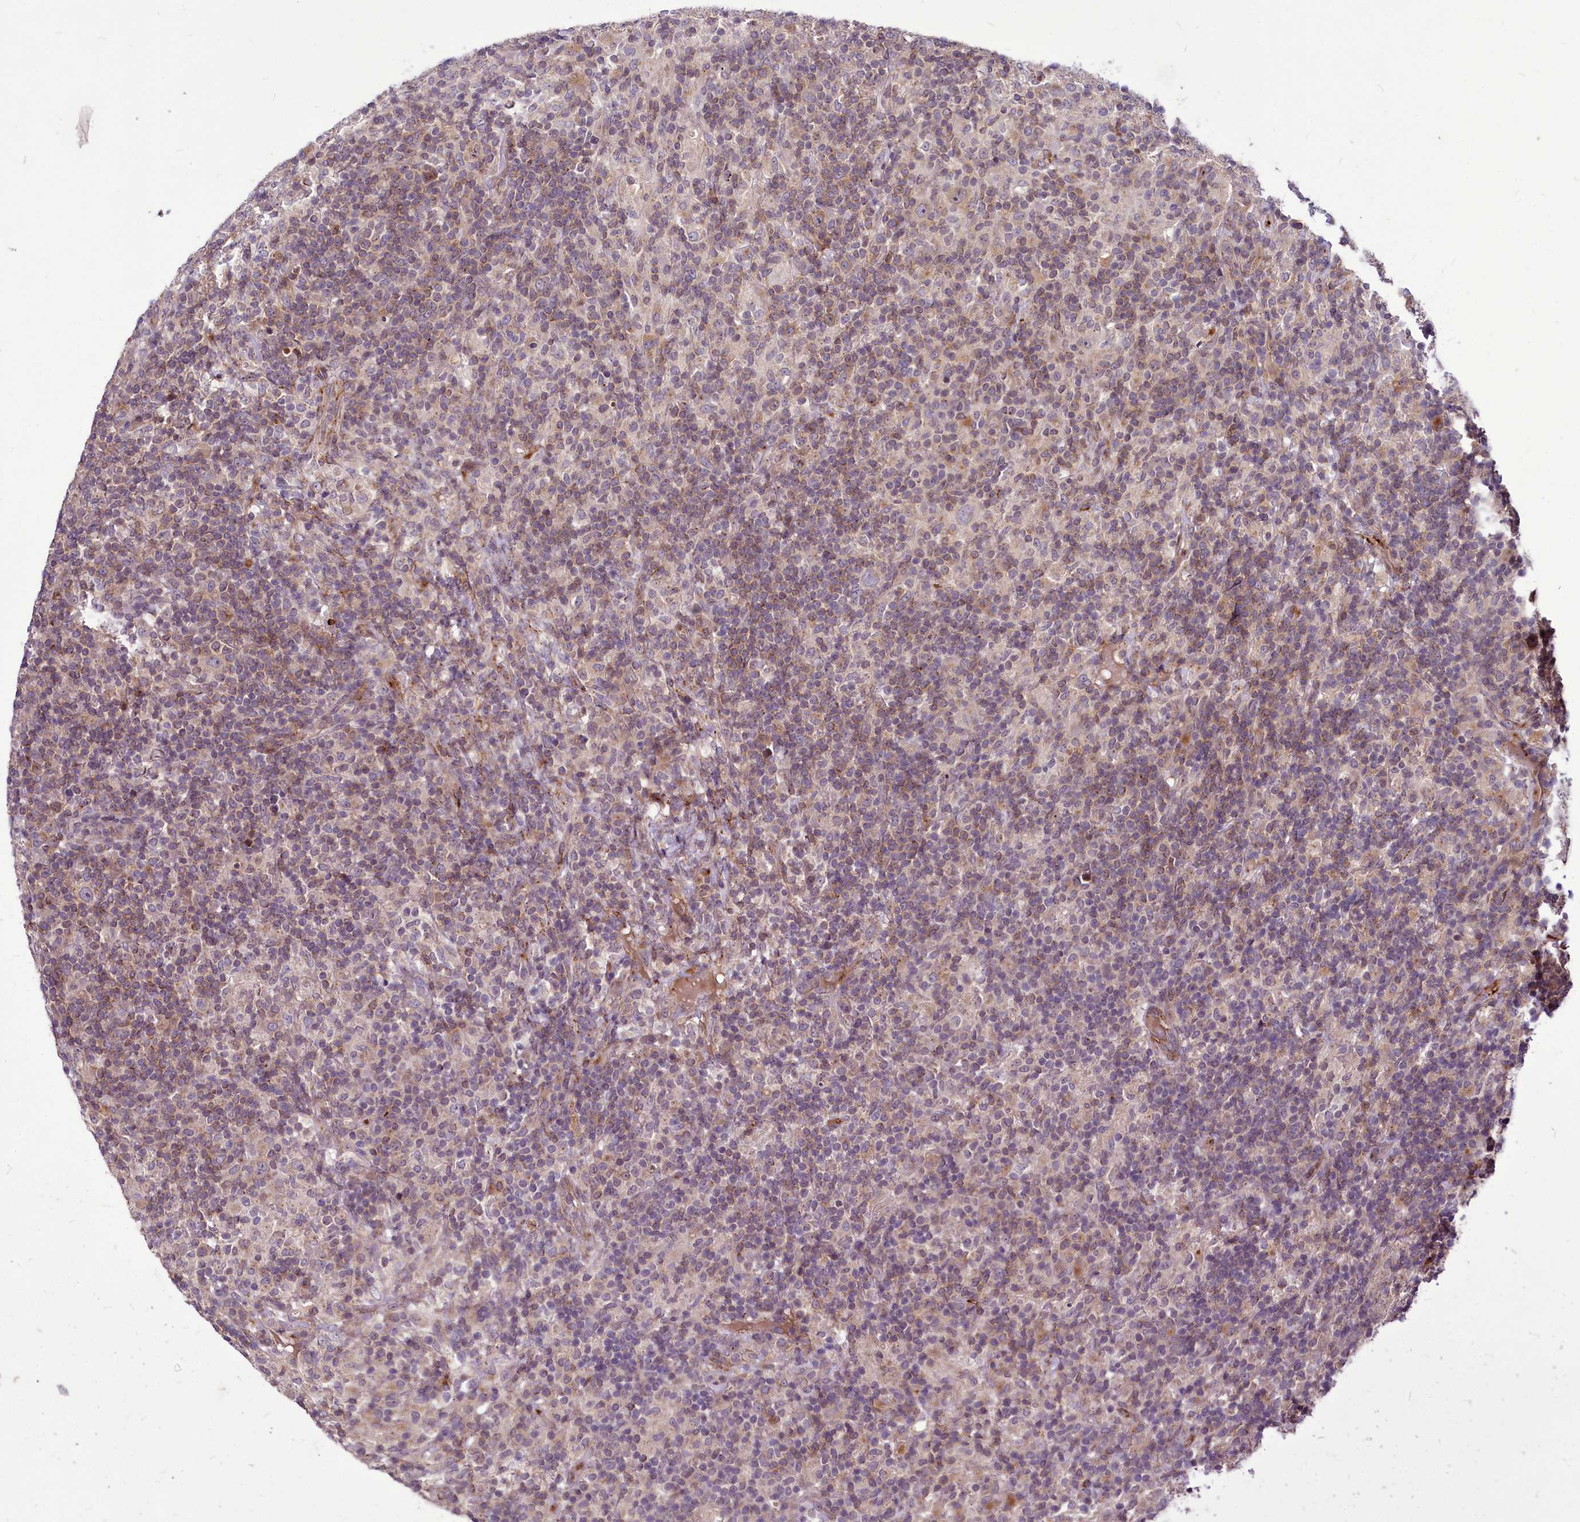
{"staining": {"intensity": "negative", "quantity": "none", "location": "none"}, "tissue": "lymphoma", "cell_type": "Tumor cells", "image_type": "cancer", "snomed": [{"axis": "morphology", "description": "Hodgkin's disease, NOS"}, {"axis": "topography", "description": "Lymph node"}], "caption": "This is an IHC histopathology image of human Hodgkin's disease. There is no staining in tumor cells.", "gene": "C11orf86", "patient": {"sex": "male", "age": 70}}